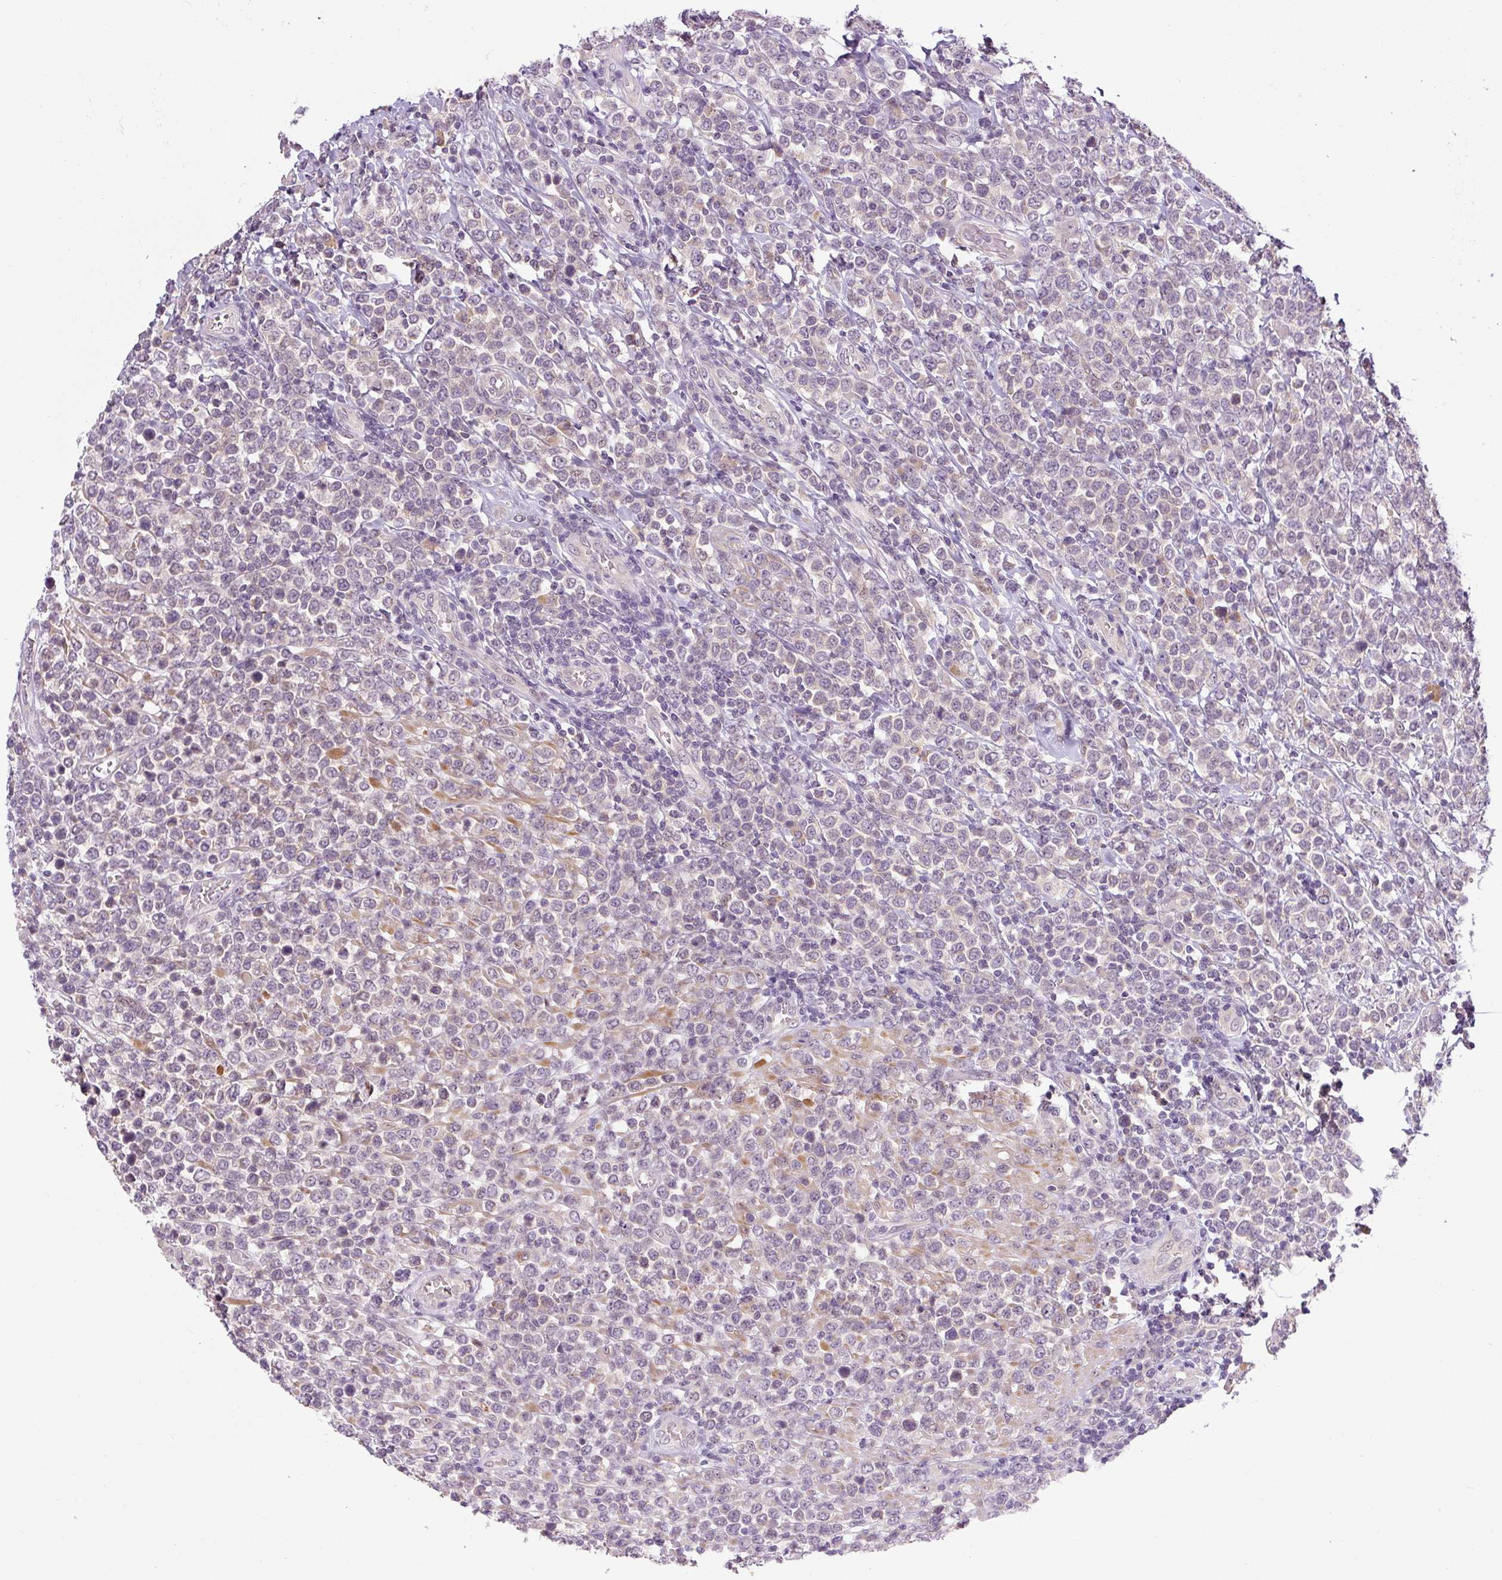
{"staining": {"intensity": "negative", "quantity": "none", "location": "none"}, "tissue": "lymphoma", "cell_type": "Tumor cells", "image_type": "cancer", "snomed": [{"axis": "morphology", "description": "Malignant lymphoma, non-Hodgkin's type, High grade"}, {"axis": "topography", "description": "Soft tissue"}], "caption": "Immunohistochemical staining of human high-grade malignant lymphoma, non-Hodgkin's type demonstrates no significant staining in tumor cells. The staining is performed using DAB brown chromogen with nuclei counter-stained in using hematoxylin.", "gene": "PRKAA2", "patient": {"sex": "female", "age": 56}}